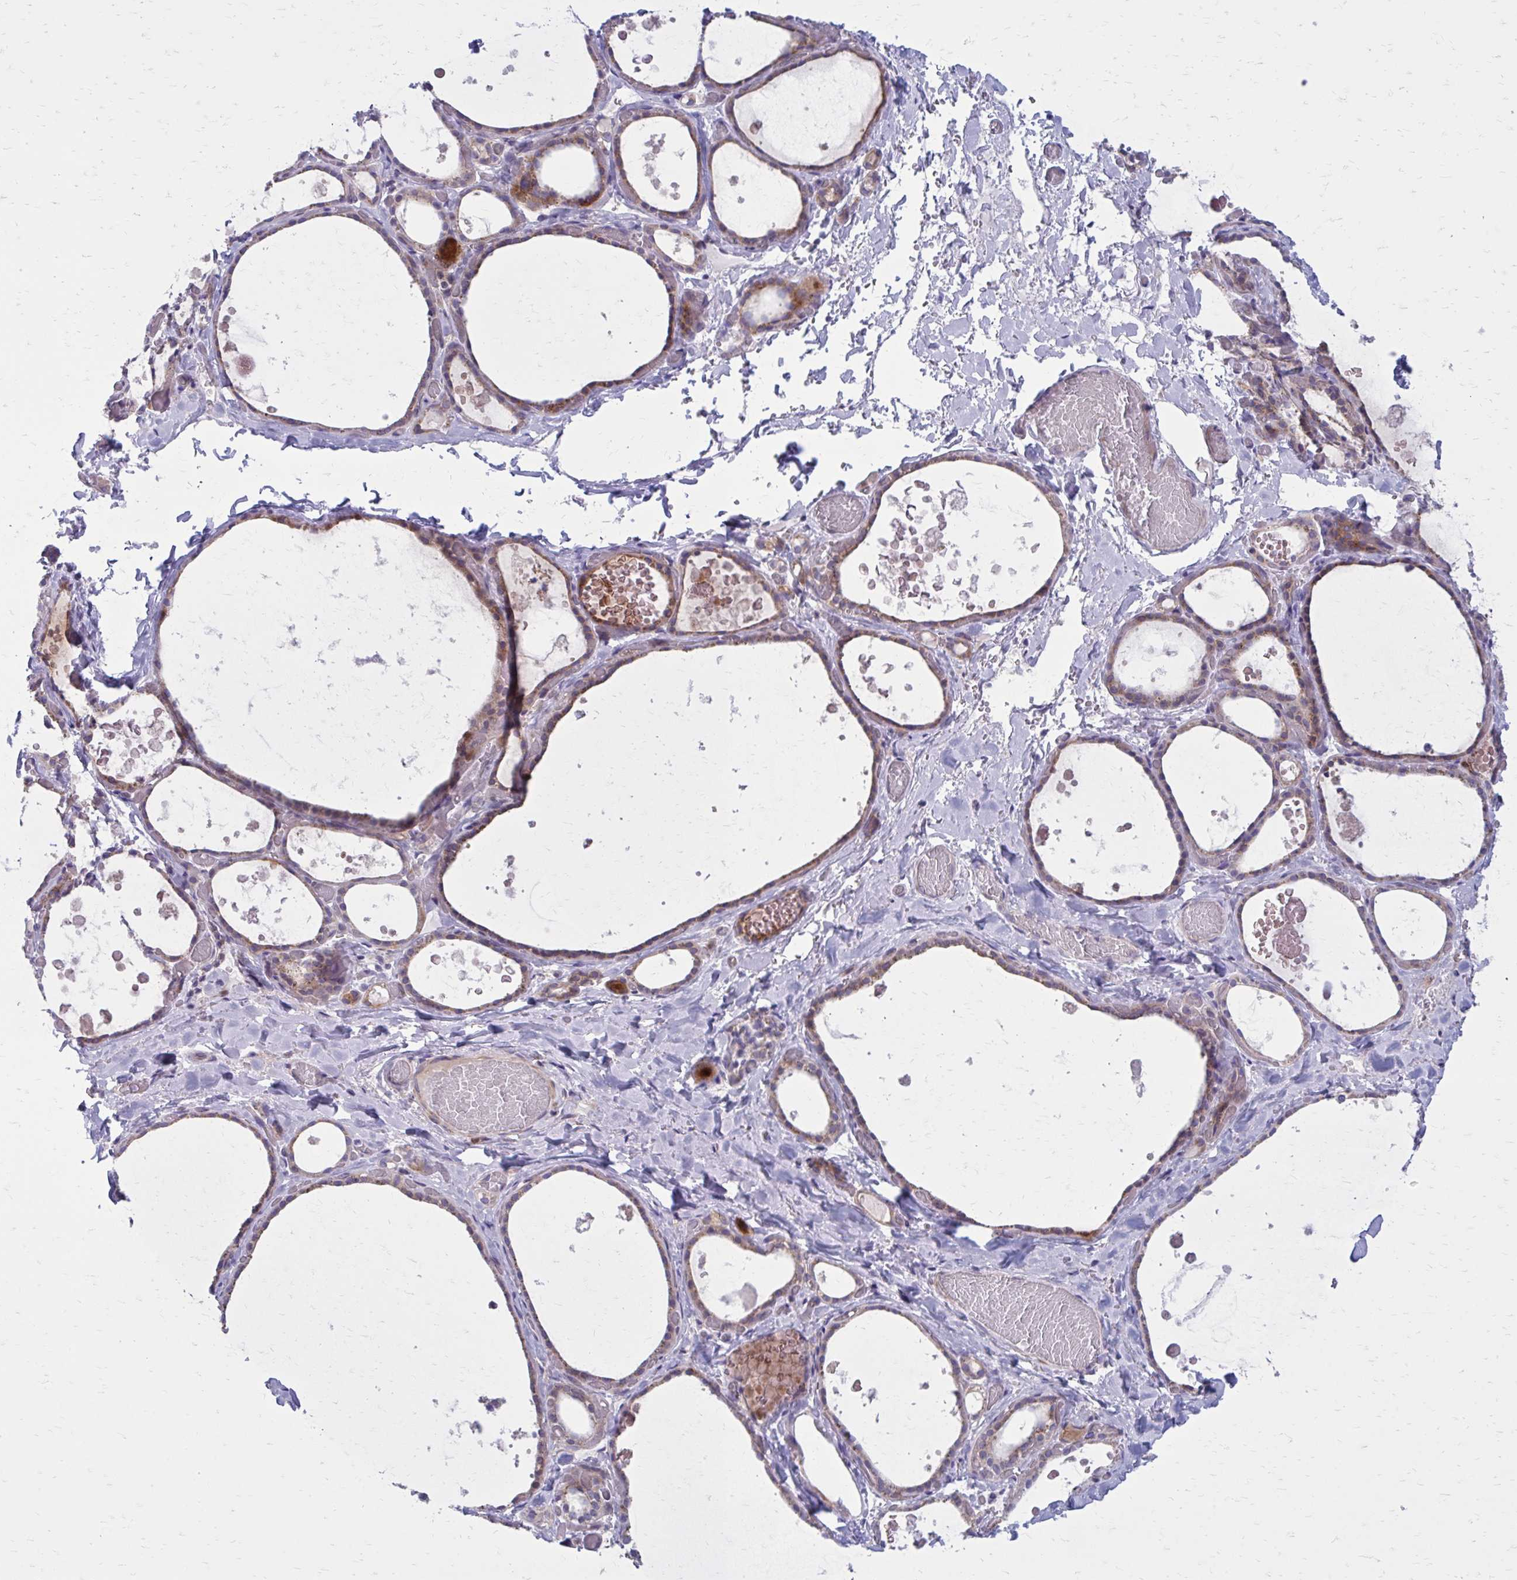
{"staining": {"intensity": "moderate", "quantity": "25%-75%", "location": "cytoplasmic/membranous"}, "tissue": "thyroid gland", "cell_type": "Glandular cells", "image_type": "normal", "snomed": [{"axis": "morphology", "description": "Normal tissue, NOS"}, {"axis": "topography", "description": "Thyroid gland"}], "caption": "Immunohistochemistry (IHC) image of benign human thyroid gland stained for a protein (brown), which displays medium levels of moderate cytoplasmic/membranous staining in approximately 25%-75% of glandular cells.", "gene": "GIGYF2", "patient": {"sex": "female", "age": 56}}